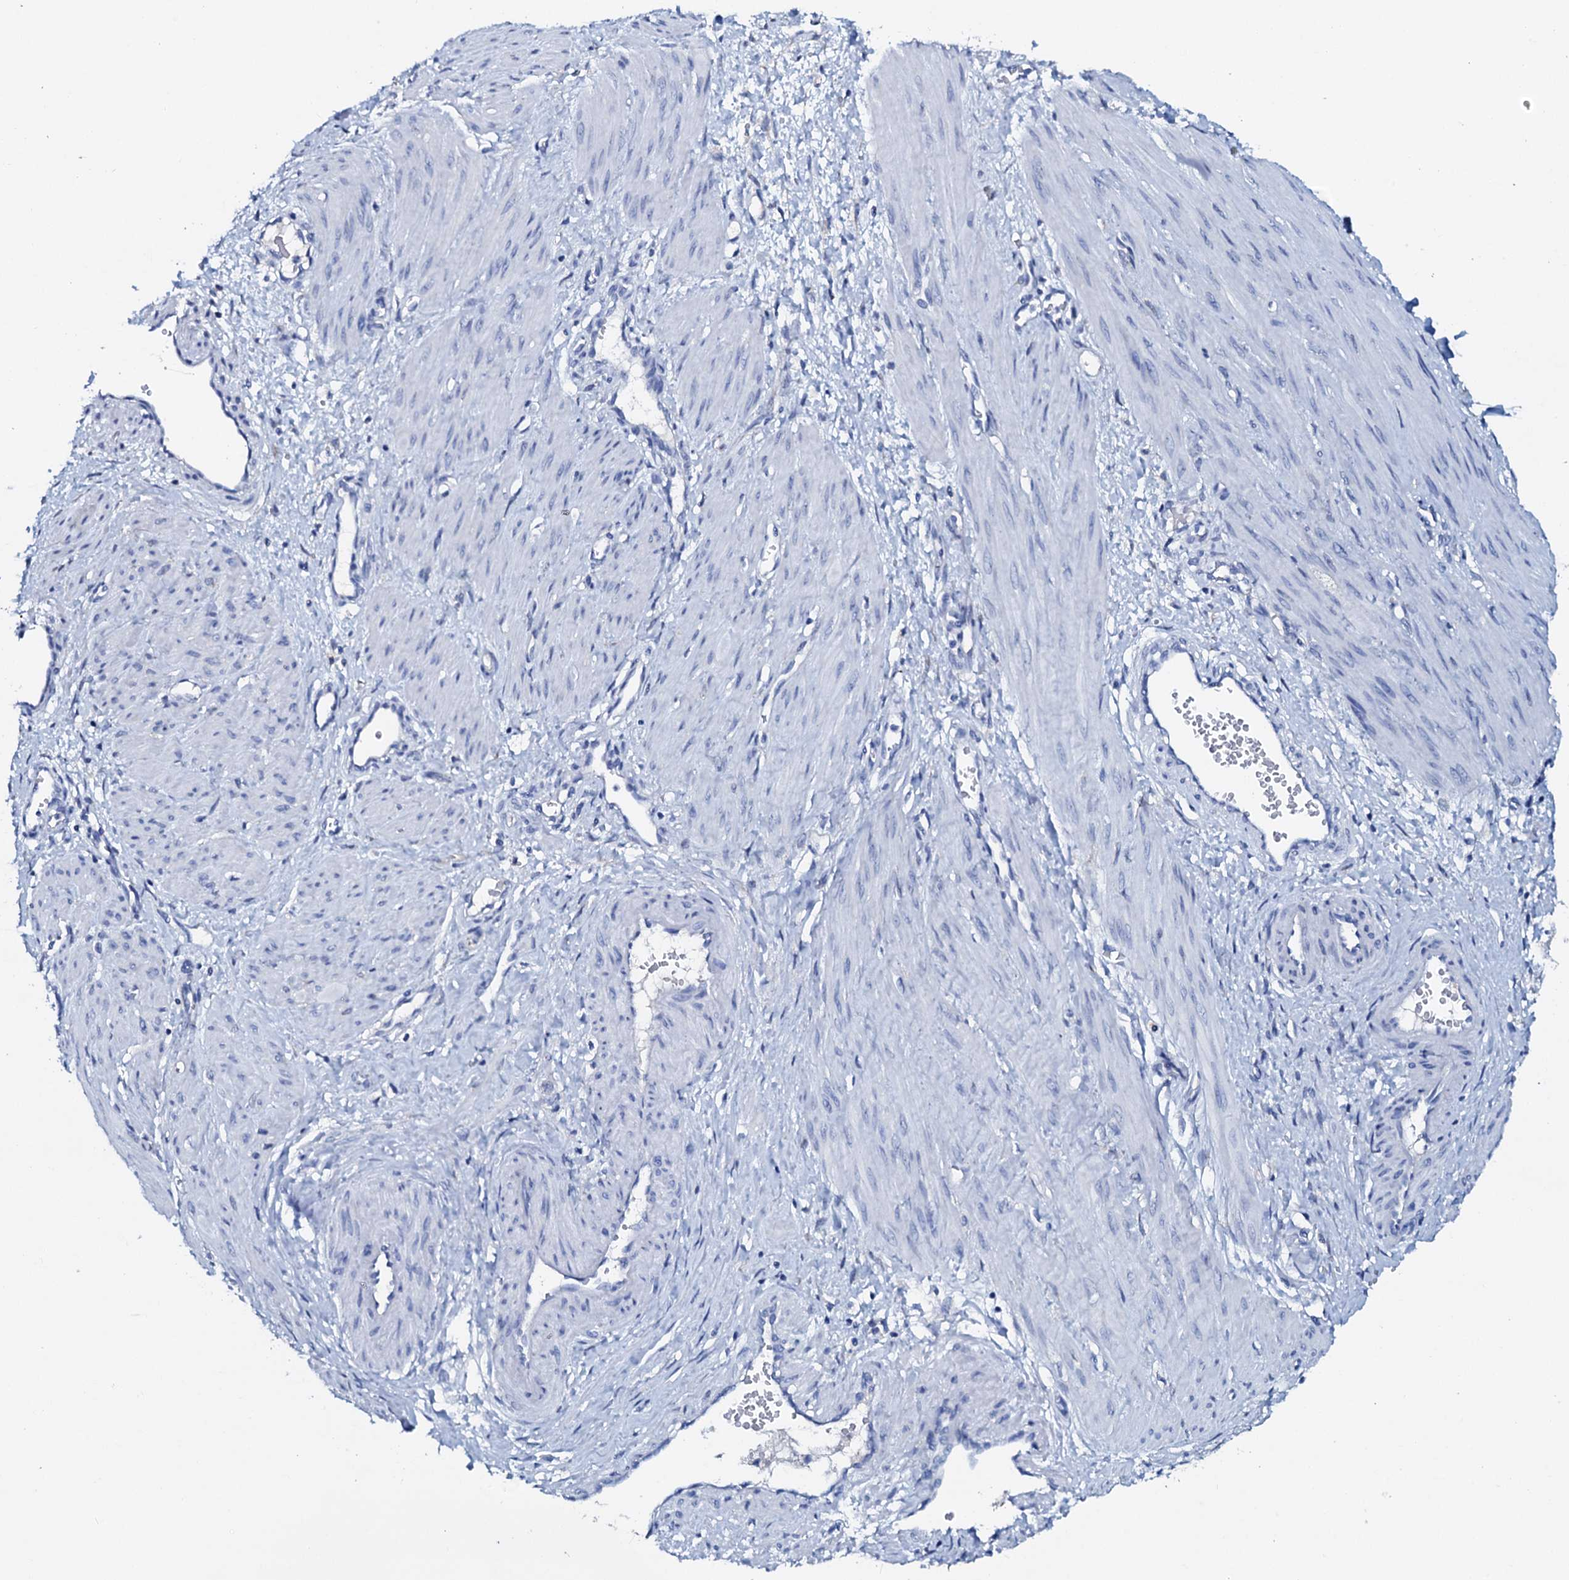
{"staining": {"intensity": "negative", "quantity": "none", "location": "none"}, "tissue": "smooth muscle", "cell_type": "Smooth muscle cells", "image_type": "normal", "snomed": [{"axis": "morphology", "description": "Normal tissue, NOS"}, {"axis": "topography", "description": "Endometrium"}], "caption": "The micrograph shows no significant expression in smooth muscle cells of smooth muscle. The staining was performed using DAB to visualize the protein expression in brown, while the nuclei were stained in blue with hematoxylin (Magnification: 20x).", "gene": "AMER2", "patient": {"sex": "female", "age": 33}}